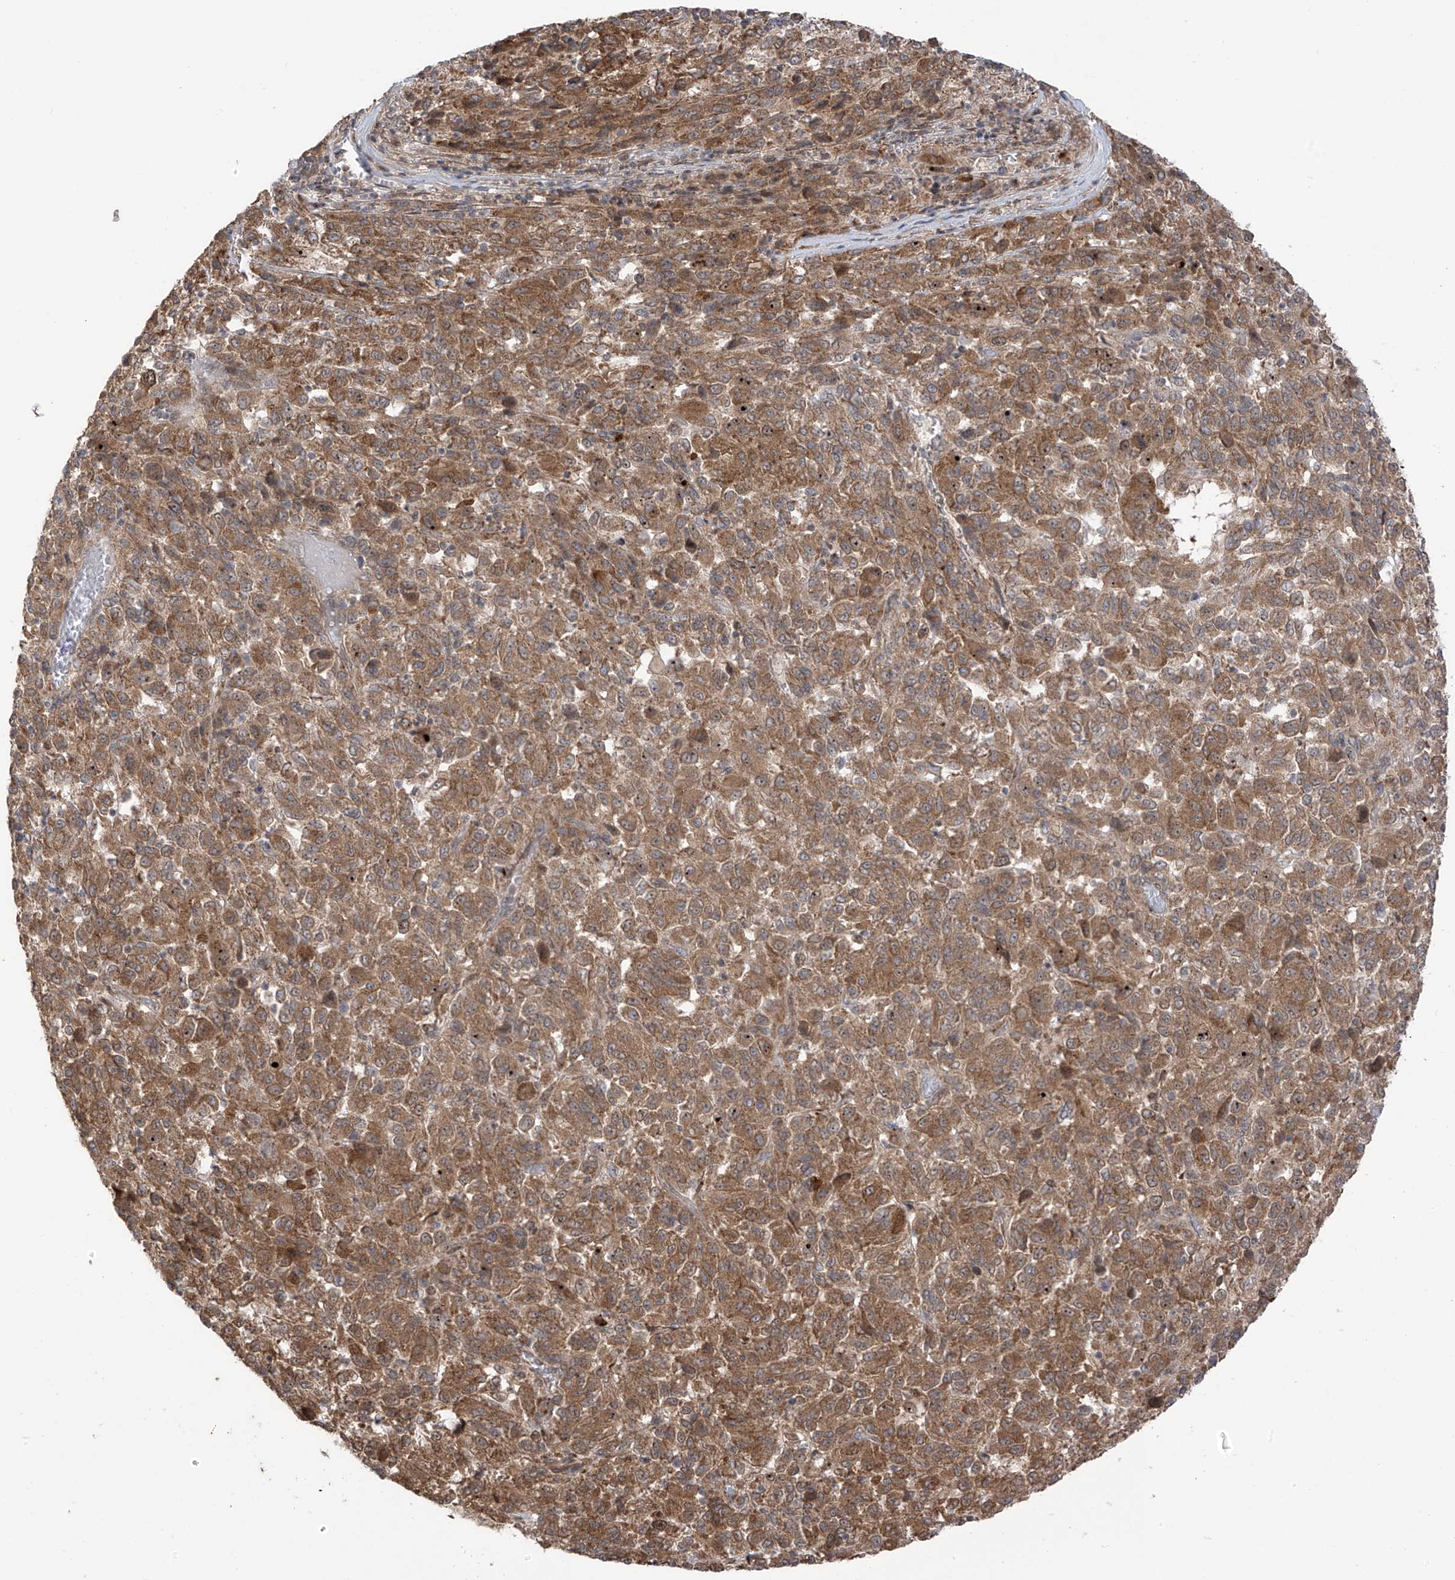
{"staining": {"intensity": "moderate", "quantity": ">75%", "location": "cytoplasmic/membranous"}, "tissue": "melanoma", "cell_type": "Tumor cells", "image_type": "cancer", "snomed": [{"axis": "morphology", "description": "Malignant melanoma, Metastatic site"}, {"axis": "topography", "description": "Lung"}], "caption": "Protein expression analysis of human melanoma reveals moderate cytoplasmic/membranous staining in about >75% of tumor cells. The staining was performed using DAB to visualize the protein expression in brown, while the nuclei were stained in blue with hematoxylin (Magnification: 20x).", "gene": "PDE11A", "patient": {"sex": "male", "age": 64}}